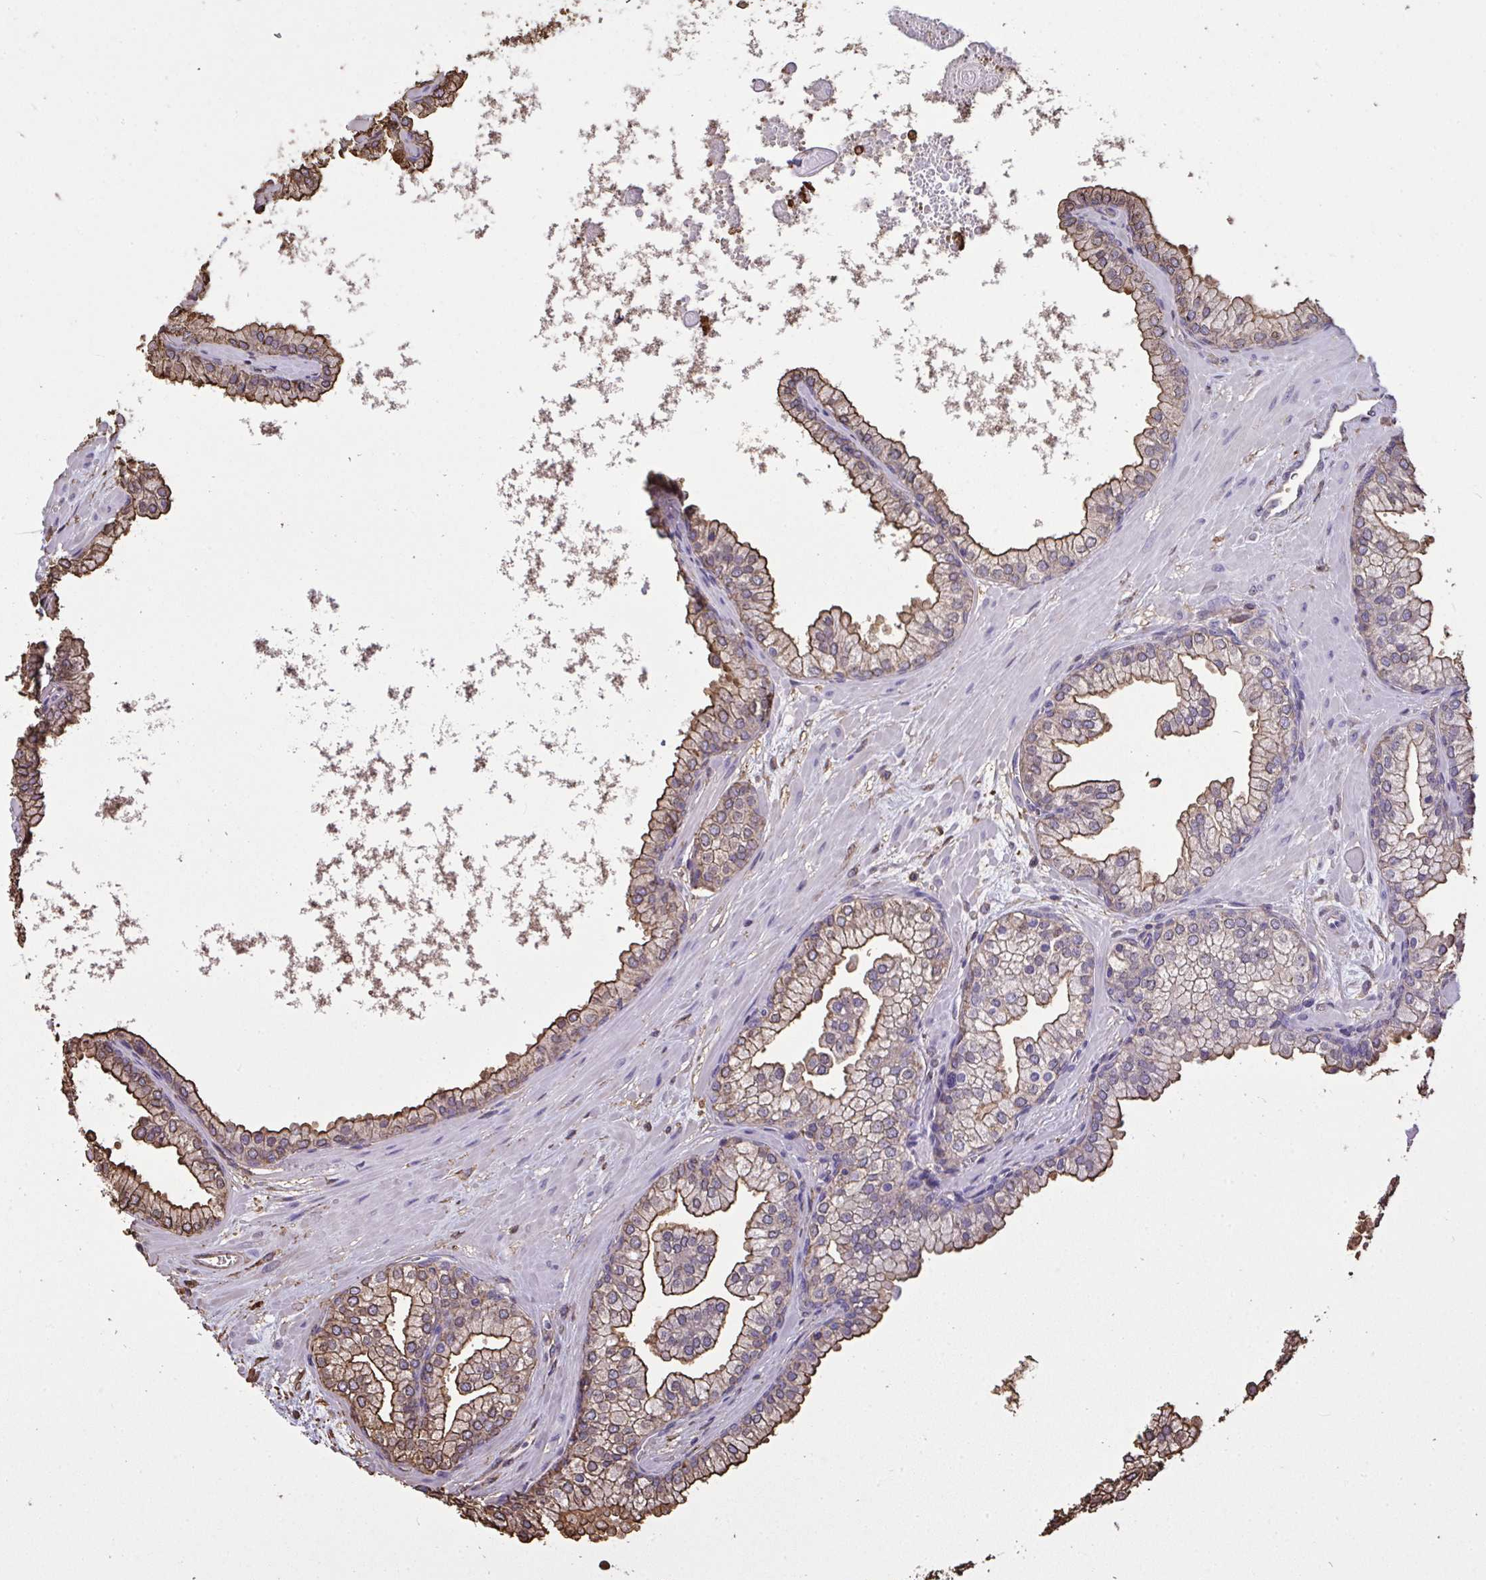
{"staining": {"intensity": "moderate", "quantity": ">75%", "location": "cytoplasmic/membranous"}, "tissue": "prostate", "cell_type": "Glandular cells", "image_type": "normal", "snomed": [{"axis": "morphology", "description": "Normal tissue, NOS"}, {"axis": "topography", "description": "Prostate"}, {"axis": "topography", "description": "Peripheral nerve tissue"}], "caption": "Prostate stained with immunohistochemistry shows moderate cytoplasmic/membranous expression in about >75% of glandular cells. (brown staining indicates protein expression, while blue staining denotes nuclei).", "gene": "ANXA5", "patient": {"sex": "male", "age": 61}}